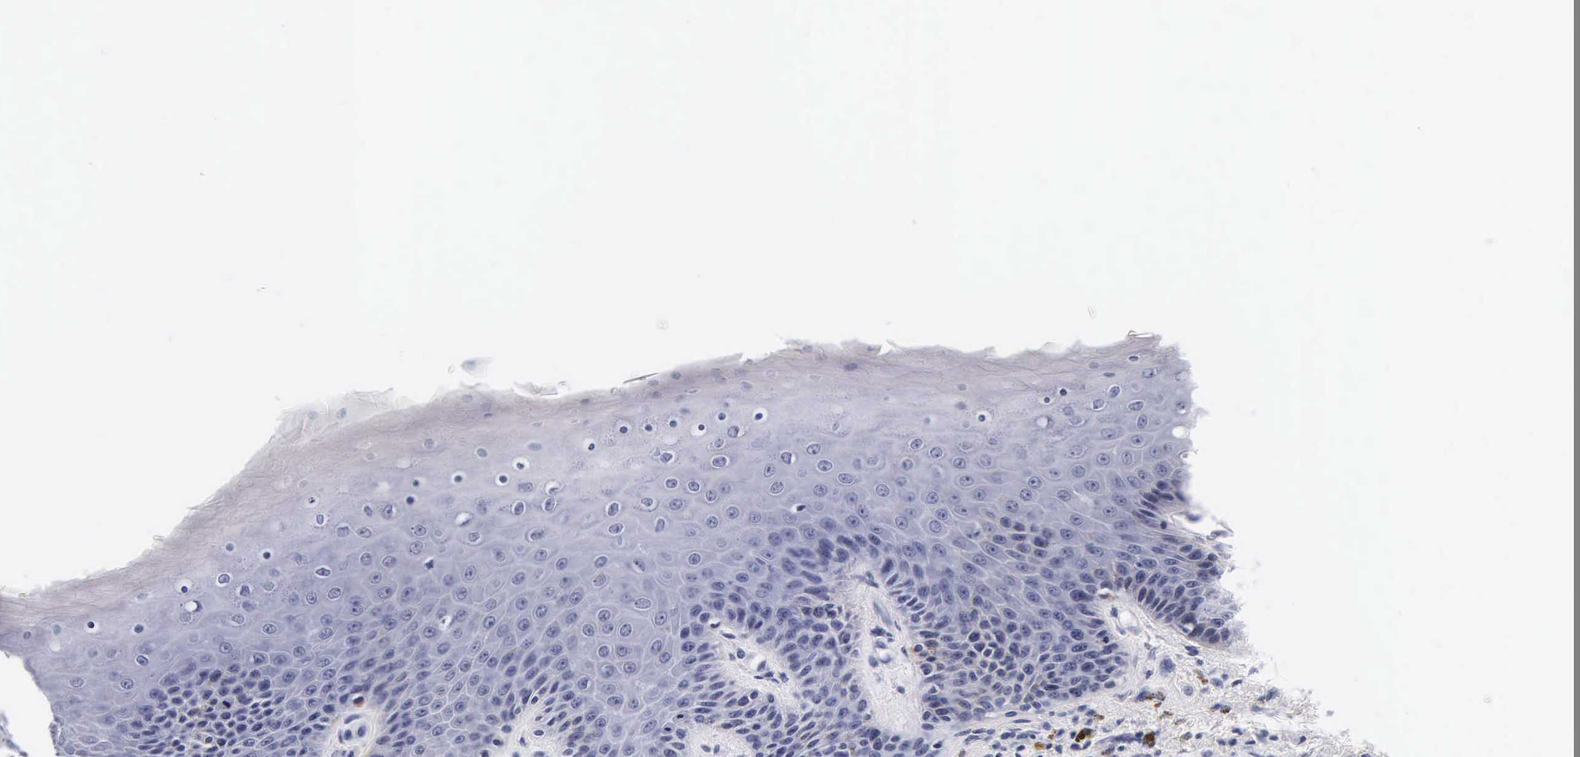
{"staining": {"intensity": "negative", "quantity": "none", "location": "none"}, "tissue": "skin", "cell_type": "Epidermal cells", "image_type": "normal", "snomed": [{"axis": "morphology", "description": "Normal tissue, NOS"}, {"axis": "topography", "description": "Anal"}, {"axis": "topography", "description": "Peripheral nerve tissue"}], "caption": "A histopathology image of human skin is negative for staining in epidermal cells.", "gene": "KRT18", "patient": {"sex": "female", "age": 46}}